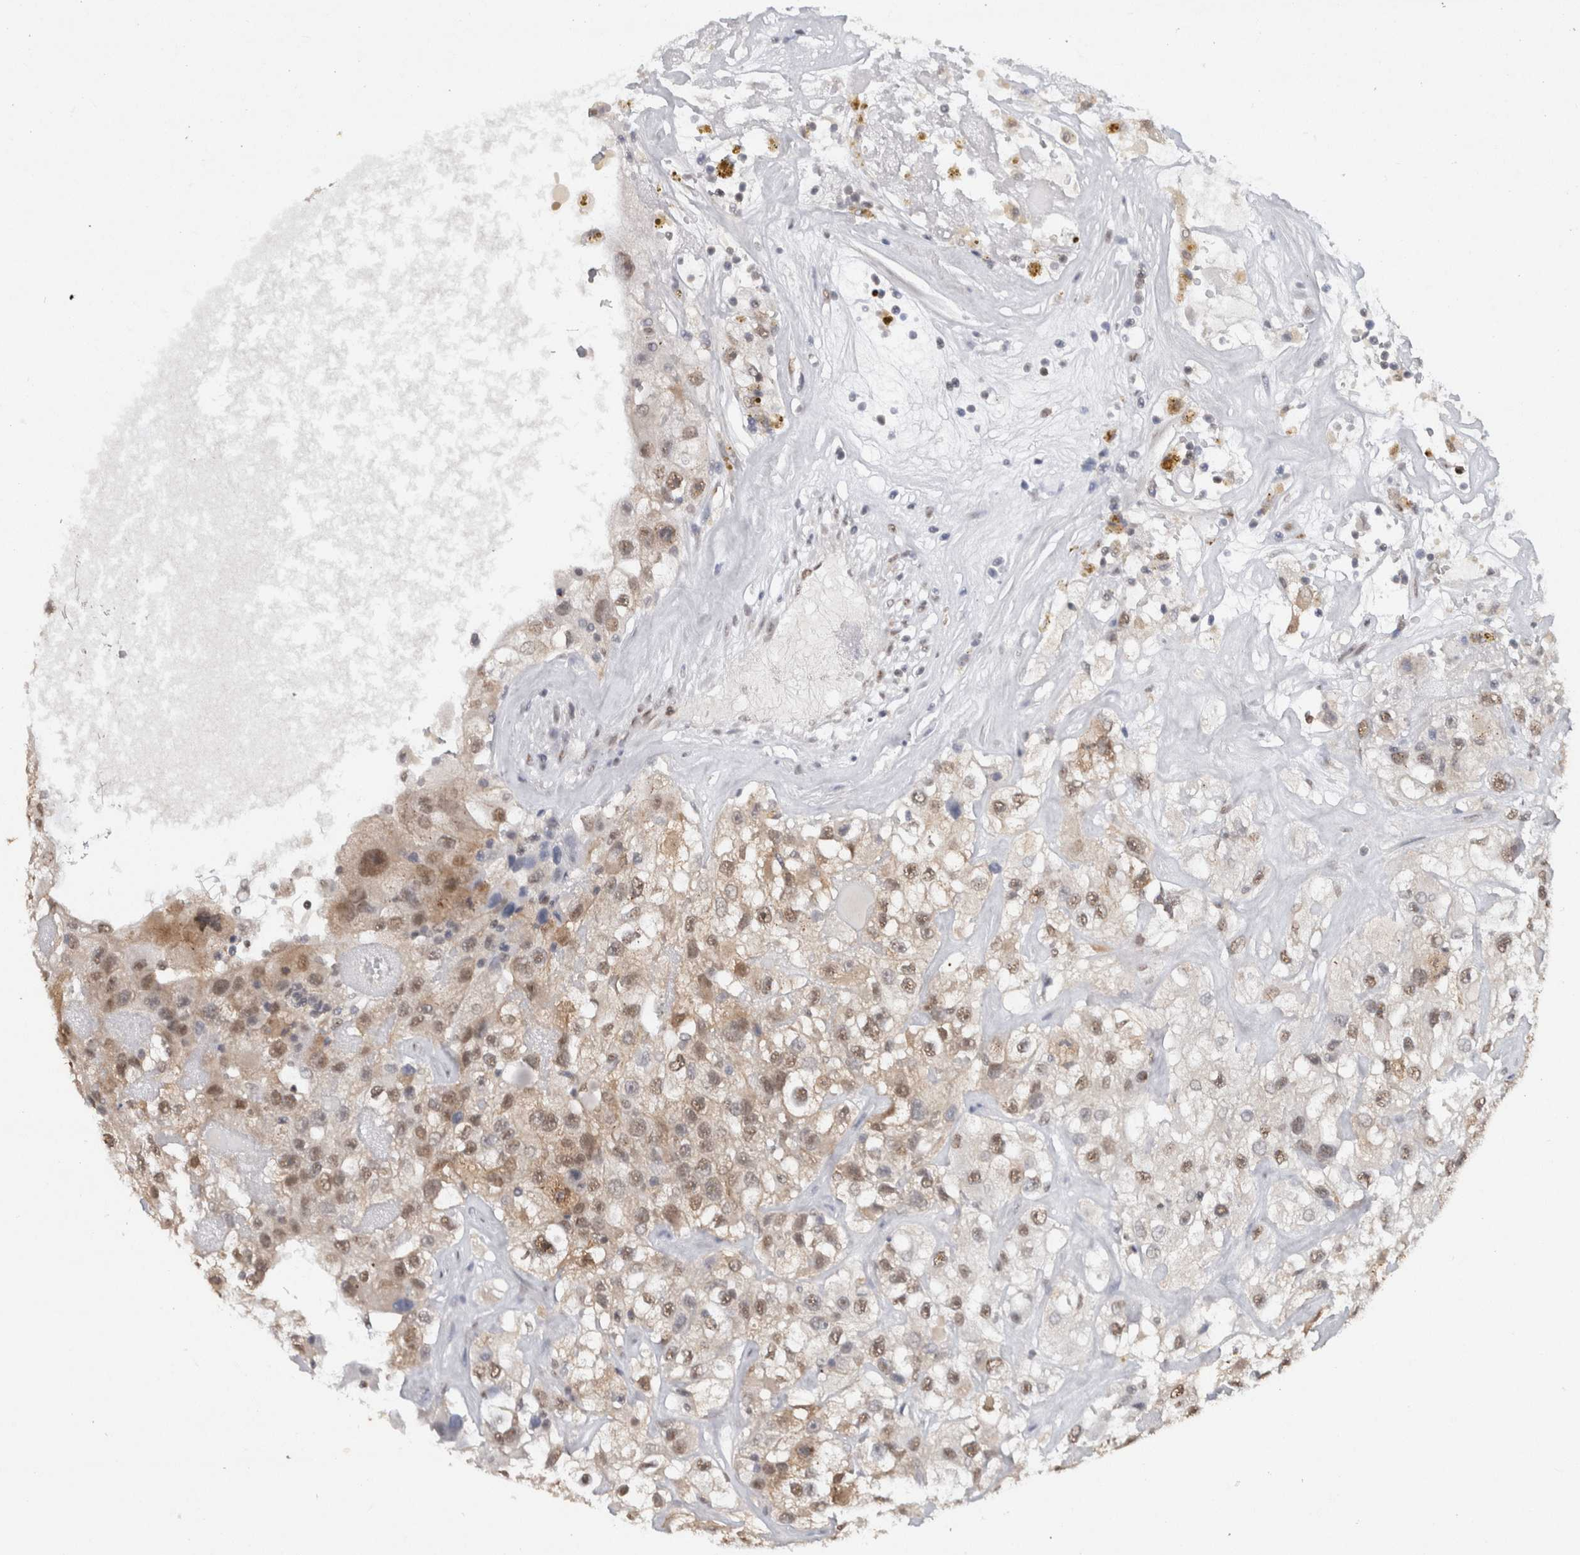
{"staining": {"intensity": "weak", "quantity": ">75%", "location": "cytoplasmic/membranous,nuclear"}, "tissue": "renal cancer", "cell_type": "Tumor cells", "image_type": "cancer", "snomed": [{"axis": "morphology", "description": "Adenocarcinoma, NOS"}, {"axis": "topography", "description": "Kidney"}], "caption": "Approximately >75% of tumor cells in human renal adenocarcinoma exhibit weak cytoplasmic/membranous and nuclear protein positivity as visualized by brown immunohistochemical staining.", "gene": "RPS6KA2", "patient": {"sex": "female", "age": 52}}